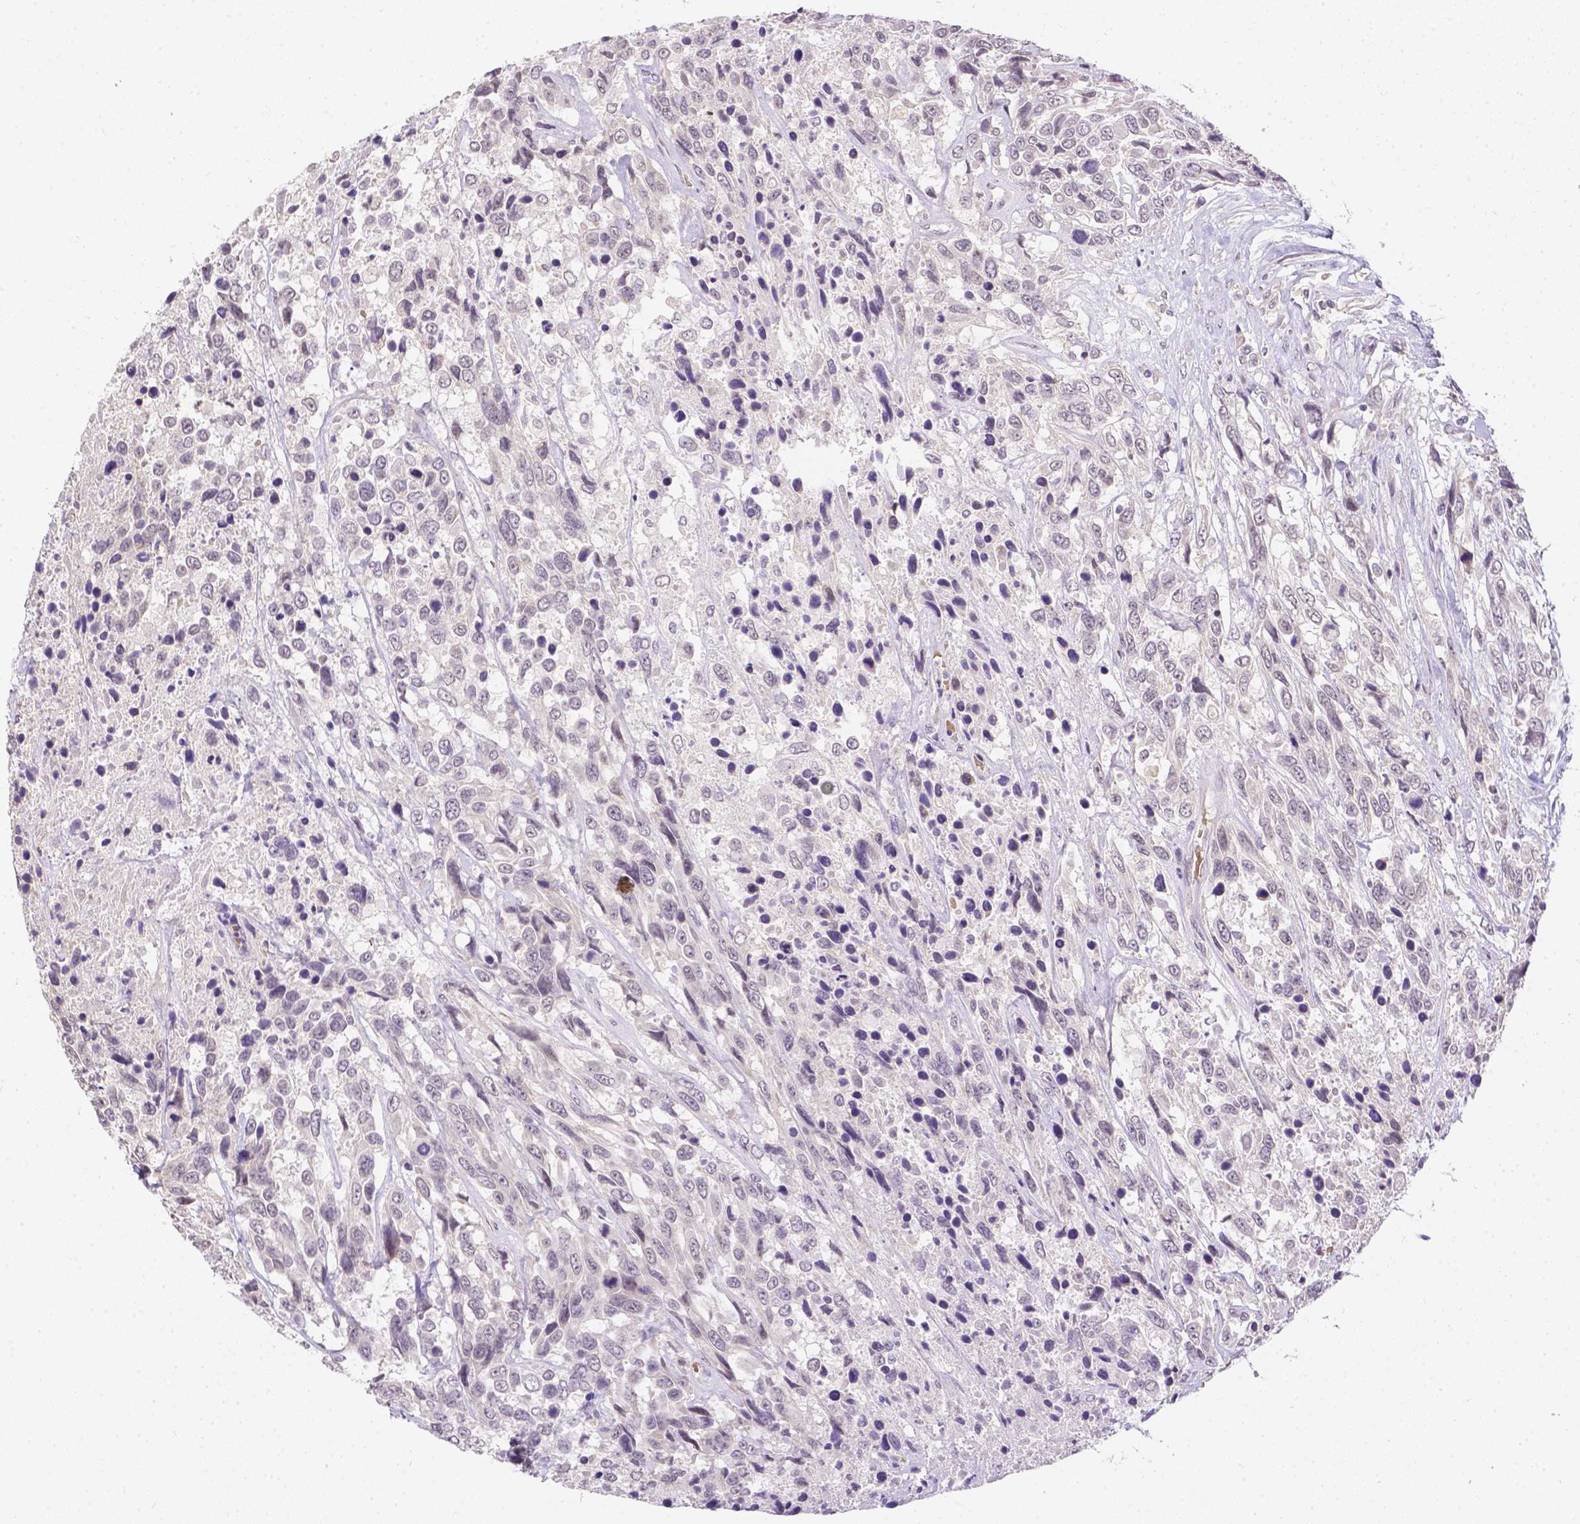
{"staining": {"intensity": "negative", "quantity": "none", "location": "none"}, "tissue": "urothelial cancer", "cell_type": "Tumor cells", "image_type": "cancer", "snomed": [{"axis": "morphology", "description": "Urothelial carcinoma, High grade"}, {"axis": "topography", "description": "Urinary bladder"}], "caption": "High power microscopy image of an immunohistochemistry photomicrograph of urothelial cancer, revealing no significant positivity in tumor cells.", "gene": "ZNF280B", "patient": {"sex": "female", "age": 70}}